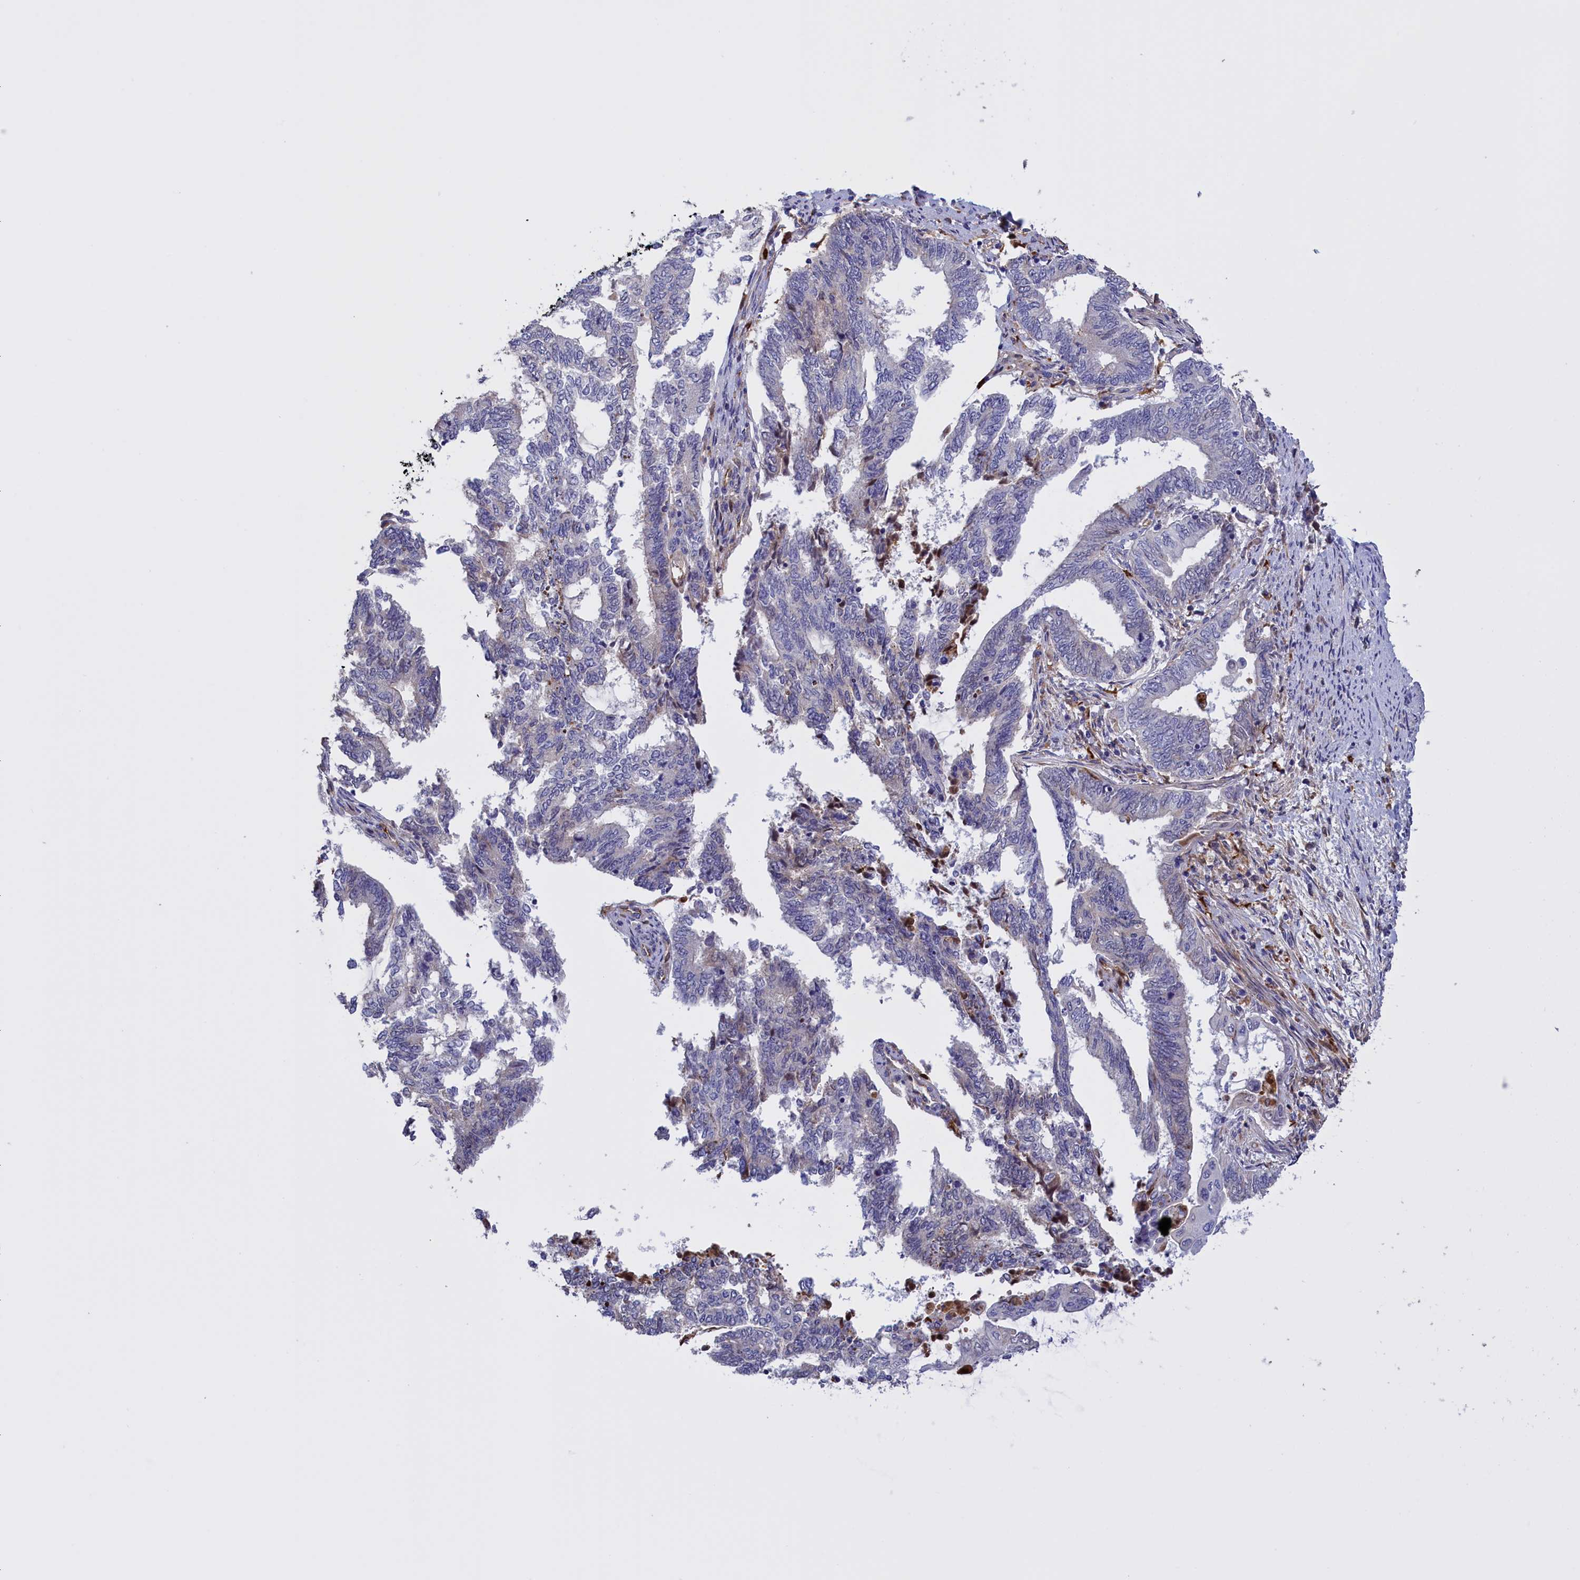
{"staining": {"intensity": "negative", "quantity": "none", "location": "none"}, "tissue": "endometrial cancer", "cell_type": "Tumor cells", "image_type": "cancer", "snomed": [{"axis": "morphology", "description": "Adenocarcinoma, NOS"}, {"axis": "topography", "description": "Uterus"}, {"axis": "topography", "description": "Endometrium"}], "caption": "IHC photomicrograph of human endometrial cancer stained for a protein (brown), which shows no staining in tumor cells.", "gene": "FAM149B1", "patient": {"sex": "female", "age": 70}}